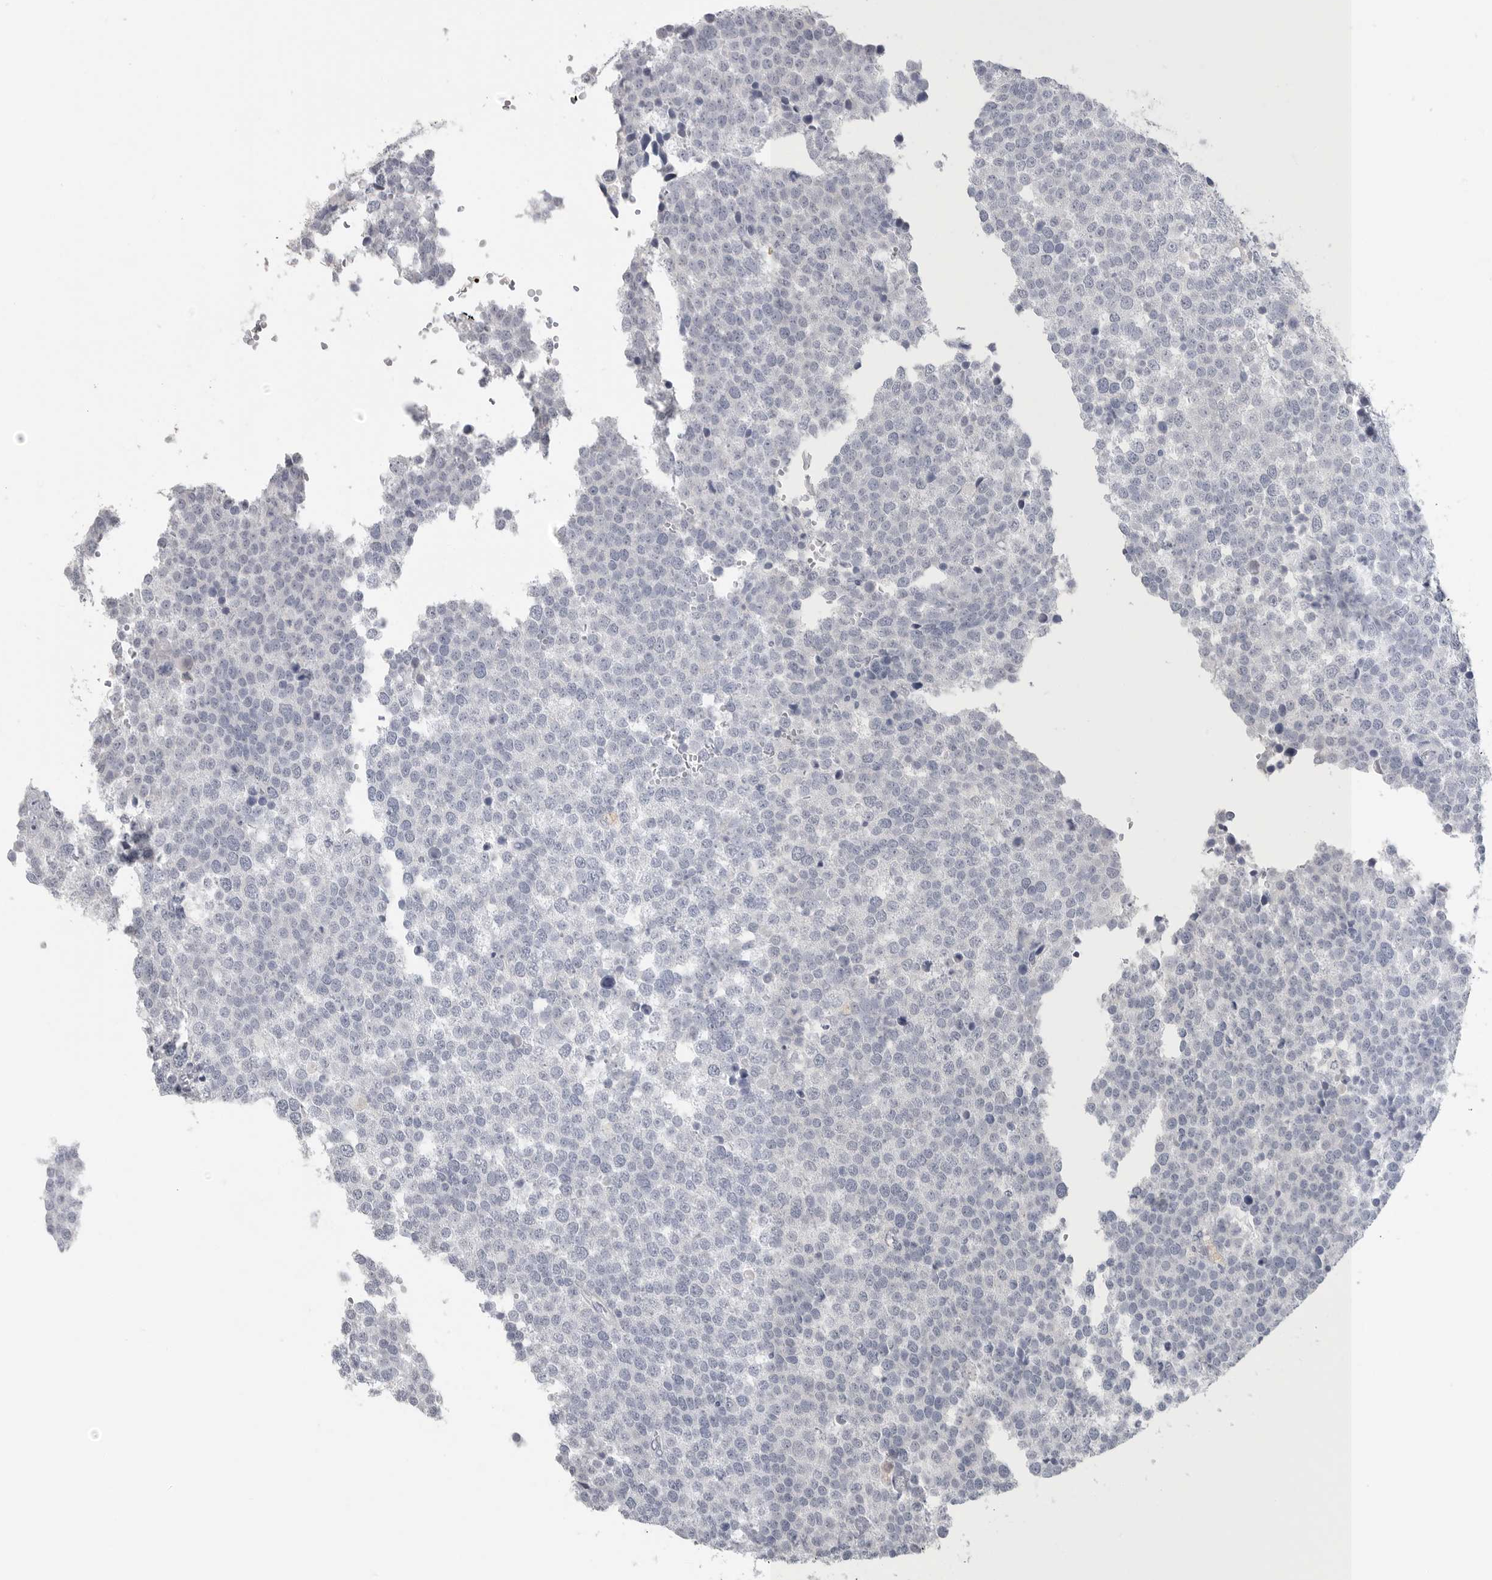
{"staining": {"intensity": "negative", "quantity": "none", "location": "none"}, "tissue": "testis cancer", "cell_type": "Tumor cells", "image_type": "cancer", "snomed": [{"axis": "morphology", "description": "Seminoma, NOS"}, {"axis": "topography", "description": "Testis"}], "caption": "Tumor cells are negative for brown protein staining in seminoma (testis).", "gene": "TIMP1", "patient": {"sex": "male", "age": 71}}